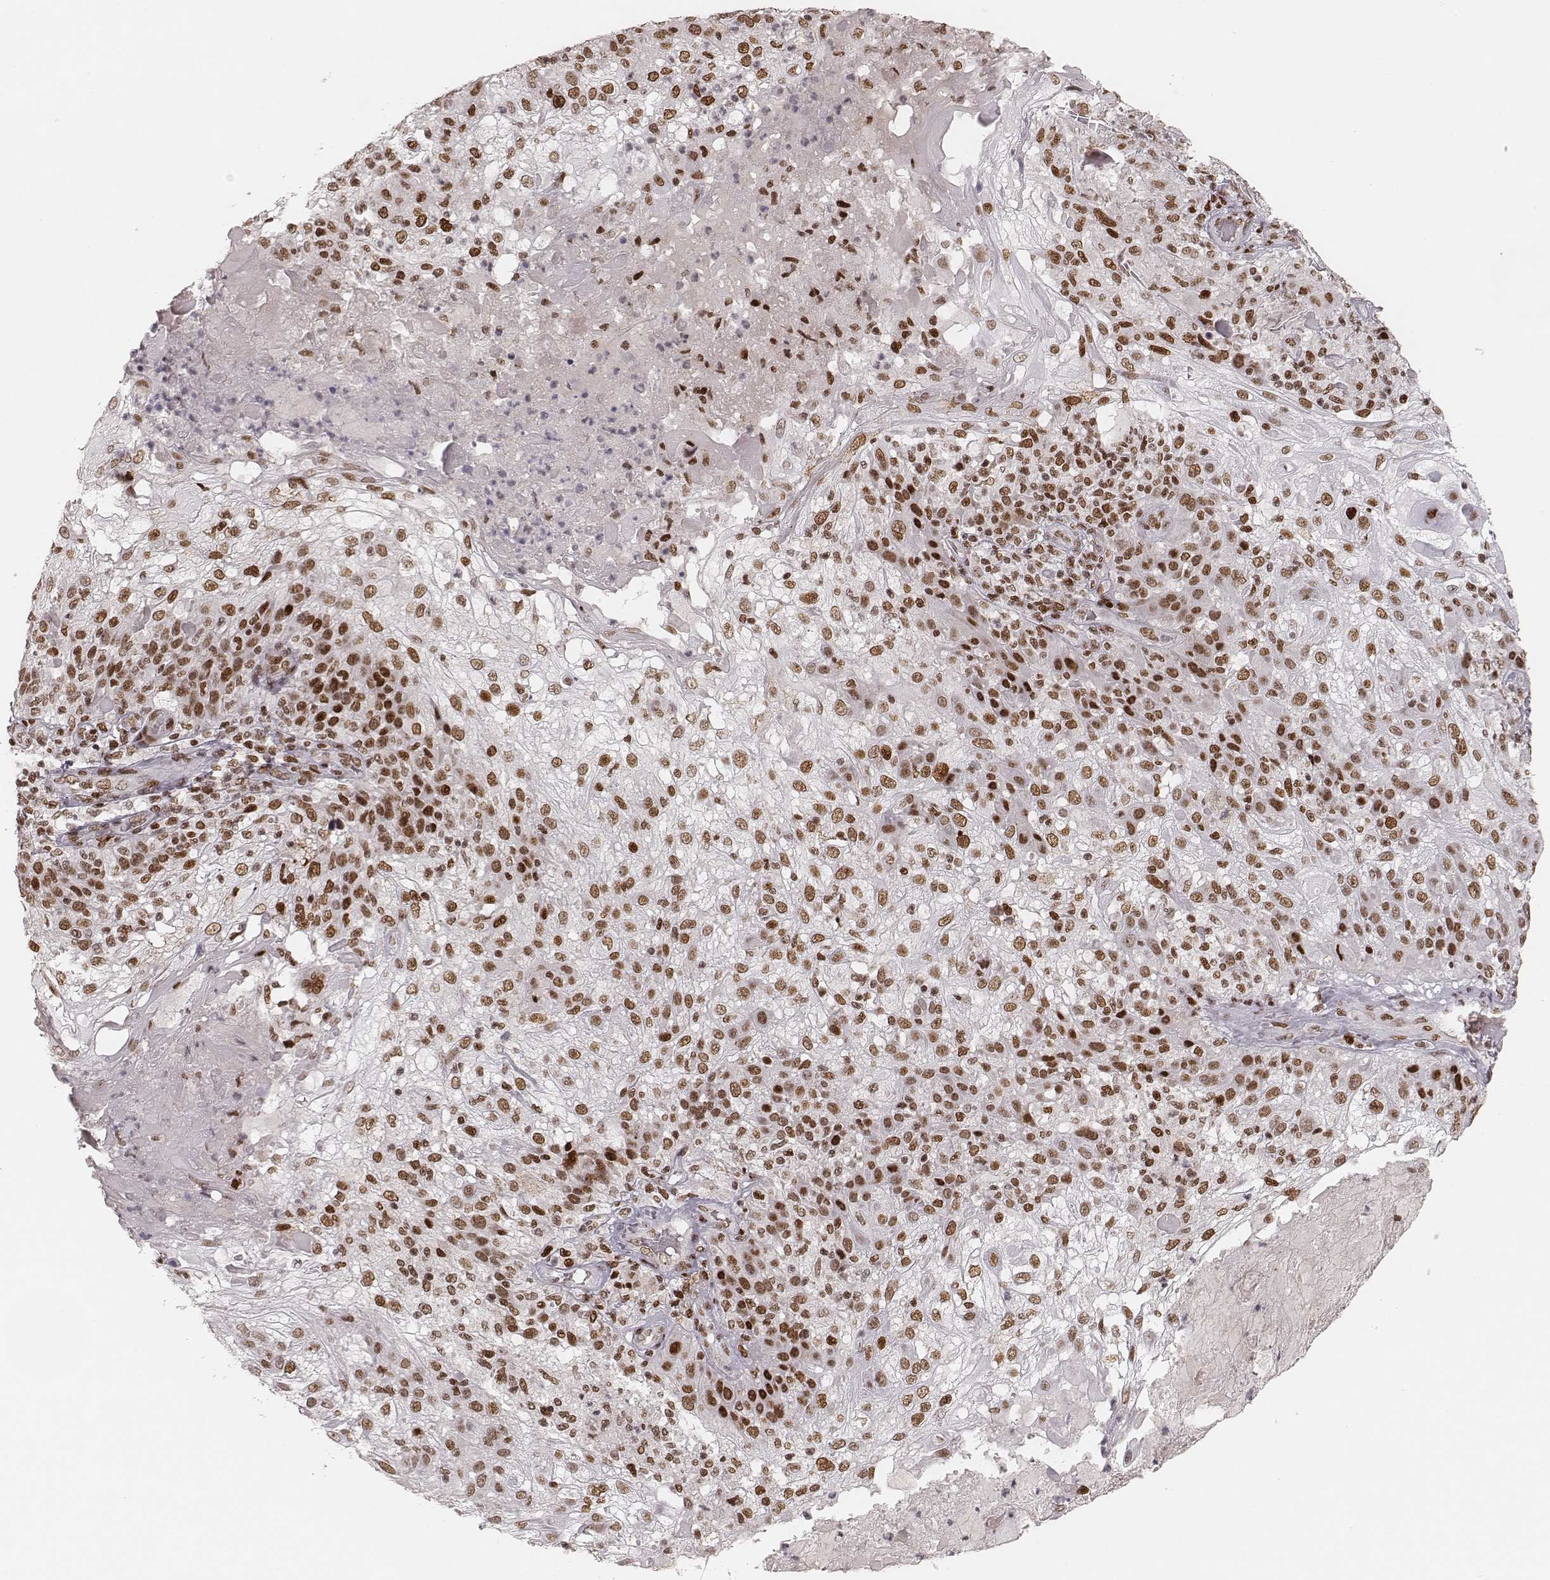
{"staining": {"intensity": "strong", "quantity": ">75%", "location": "nuclear"}, "tissue": "skin cancer", "cell_type": "Tumor cells", "image_type": "cancer", "snomed": [{"axis": "morphology", "description": "Normal tissue, NOS"}, {"axis": "morphology", "description": "Squamous cell carcinoma, NOS"}, {"axis": "topography", "description": "Skin"}], "caption": "Tumor cells display high levels of strong nuclear staining in about >75% of cells in squamous cell carcinoma (skin).", "gene": "HNRNPC", "patient": {"sex": "female", "age": 83}}